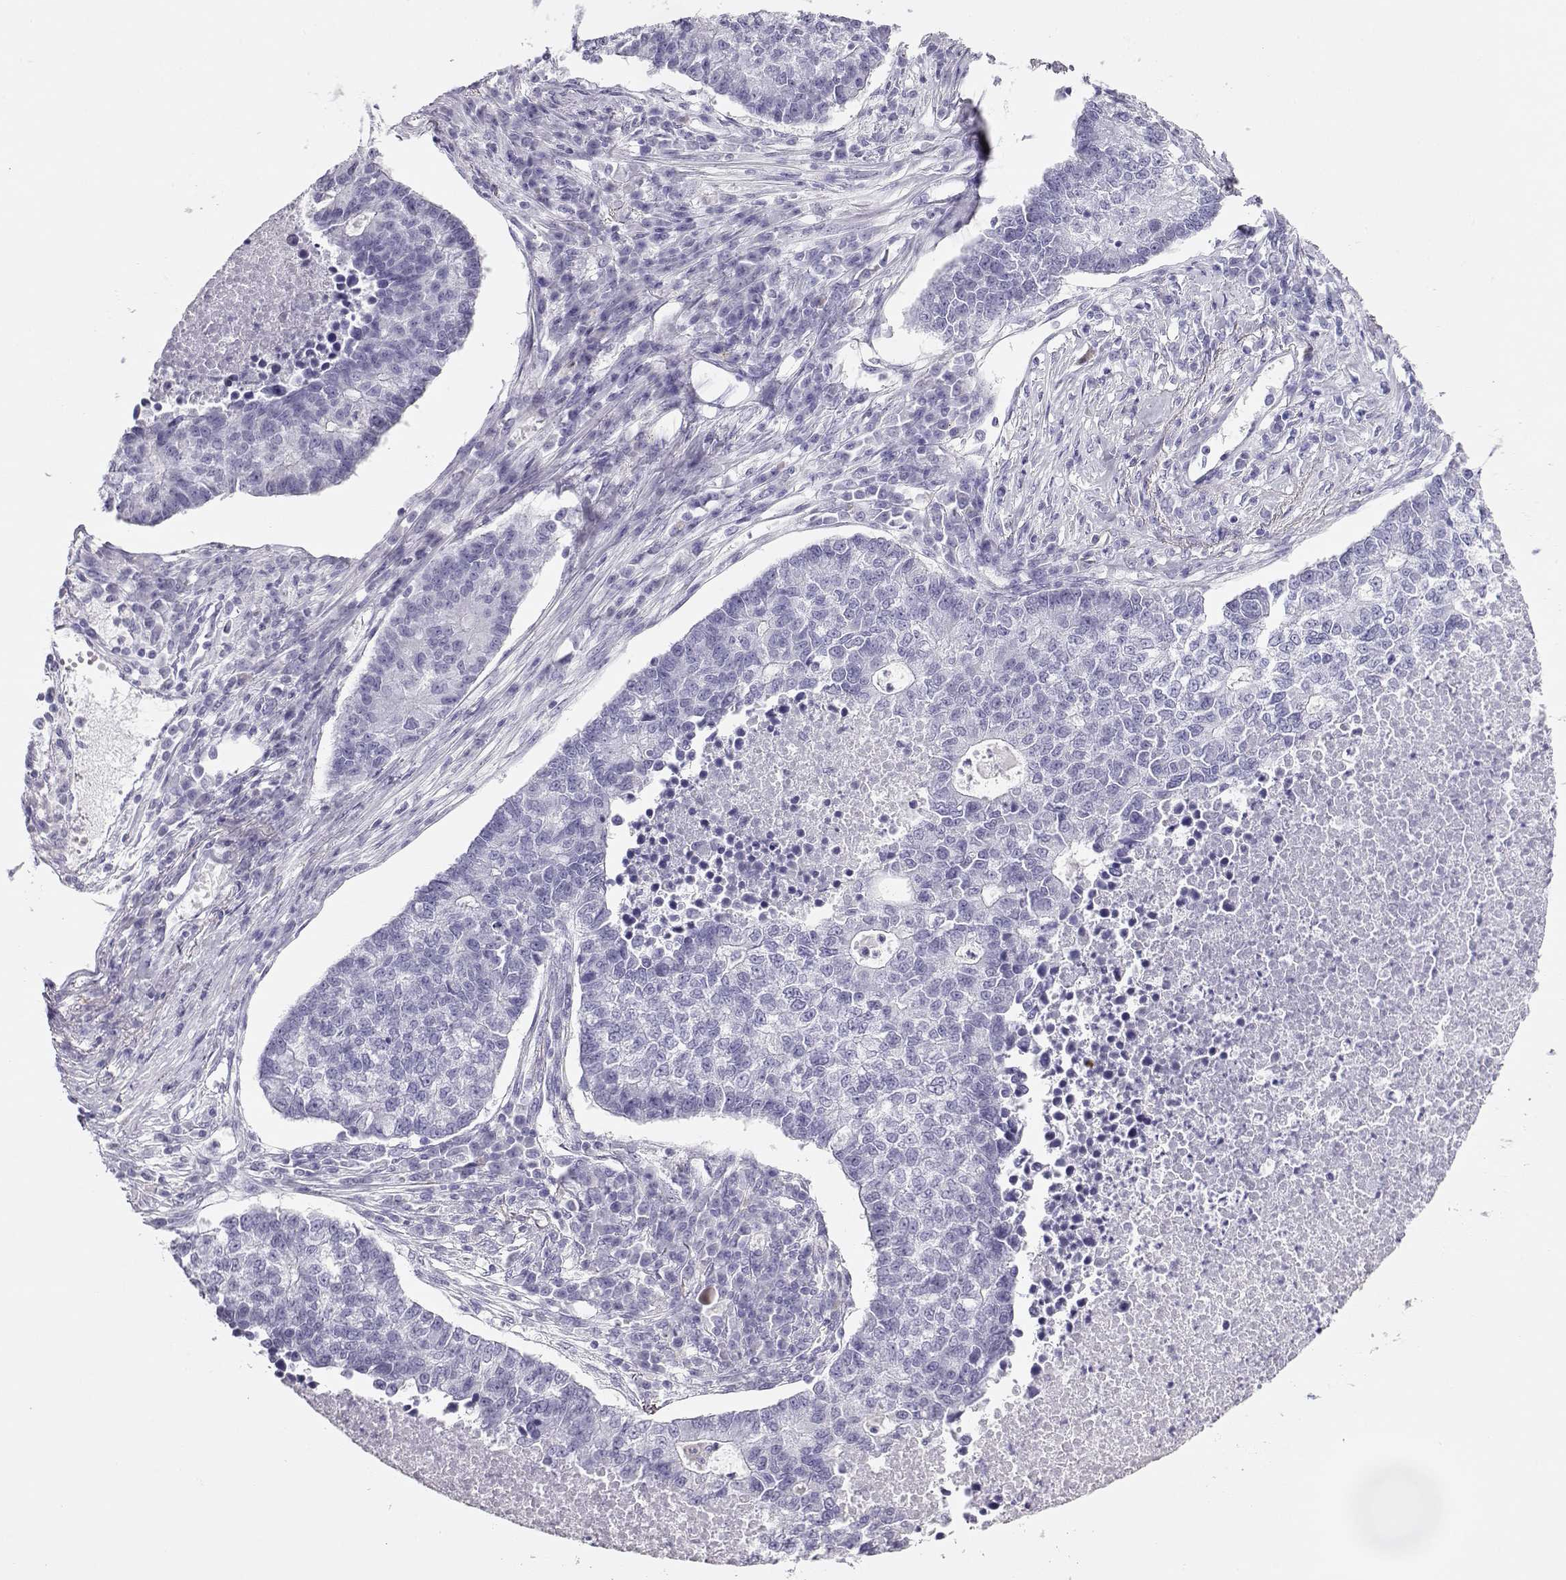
{"staining": {"intensity": "negative", "quantity": "none", "location": "none"}, "tissue": "lung cancer", "cell_type": "Tumor cells", "image_type": "cancer", "snomed": [{"axis": "morphology", "description": "Adenocarcinoma, NOS"}, {"axis": "topography", "description": "Lung"}], "caption": "Tumor cells are negative for protein expression in human lung cancer. (Brightfield microscopy of DAB immunohistochemistry at high magnification).", "gene": "CRX", "patient": {"sex": "male", "age": 57}}